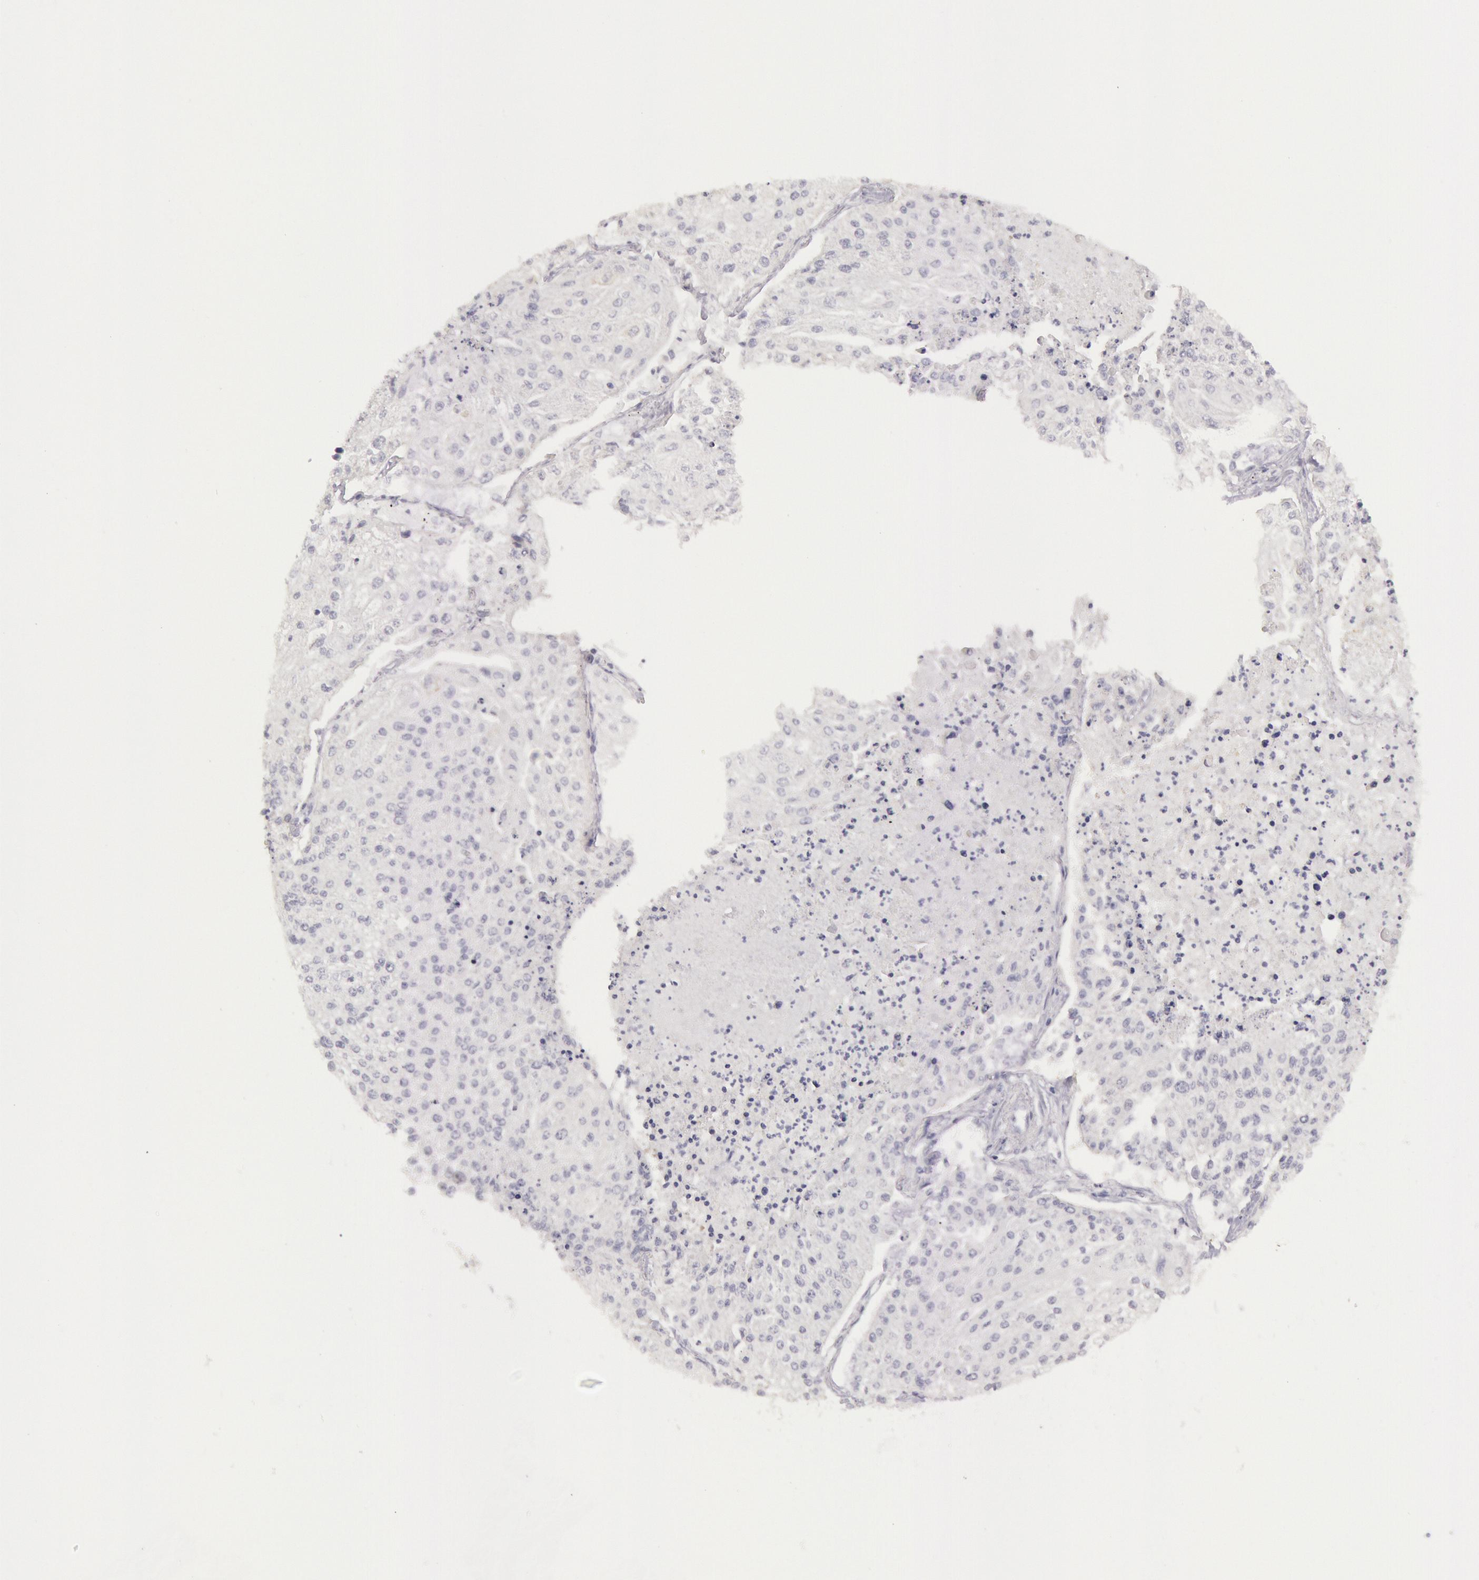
{"staining": {"intensity": "negative", "quantity": "none", "location": "none"}, "tissue": "lung cancer", "cell_type": "Tumor cells", "image_type": "cancer", "snomed": [{"axis": "morphology", "description": "Squamous cell carcinoma, NOS"}, {"axis": "topography", "description": "Lung"}], "caption": "A micrograph of lung cancer stained for a protein demonstrates no brown staining in tumor cells.", "gene": "CKB", "patient": {"sex": "male", "age": 75}}